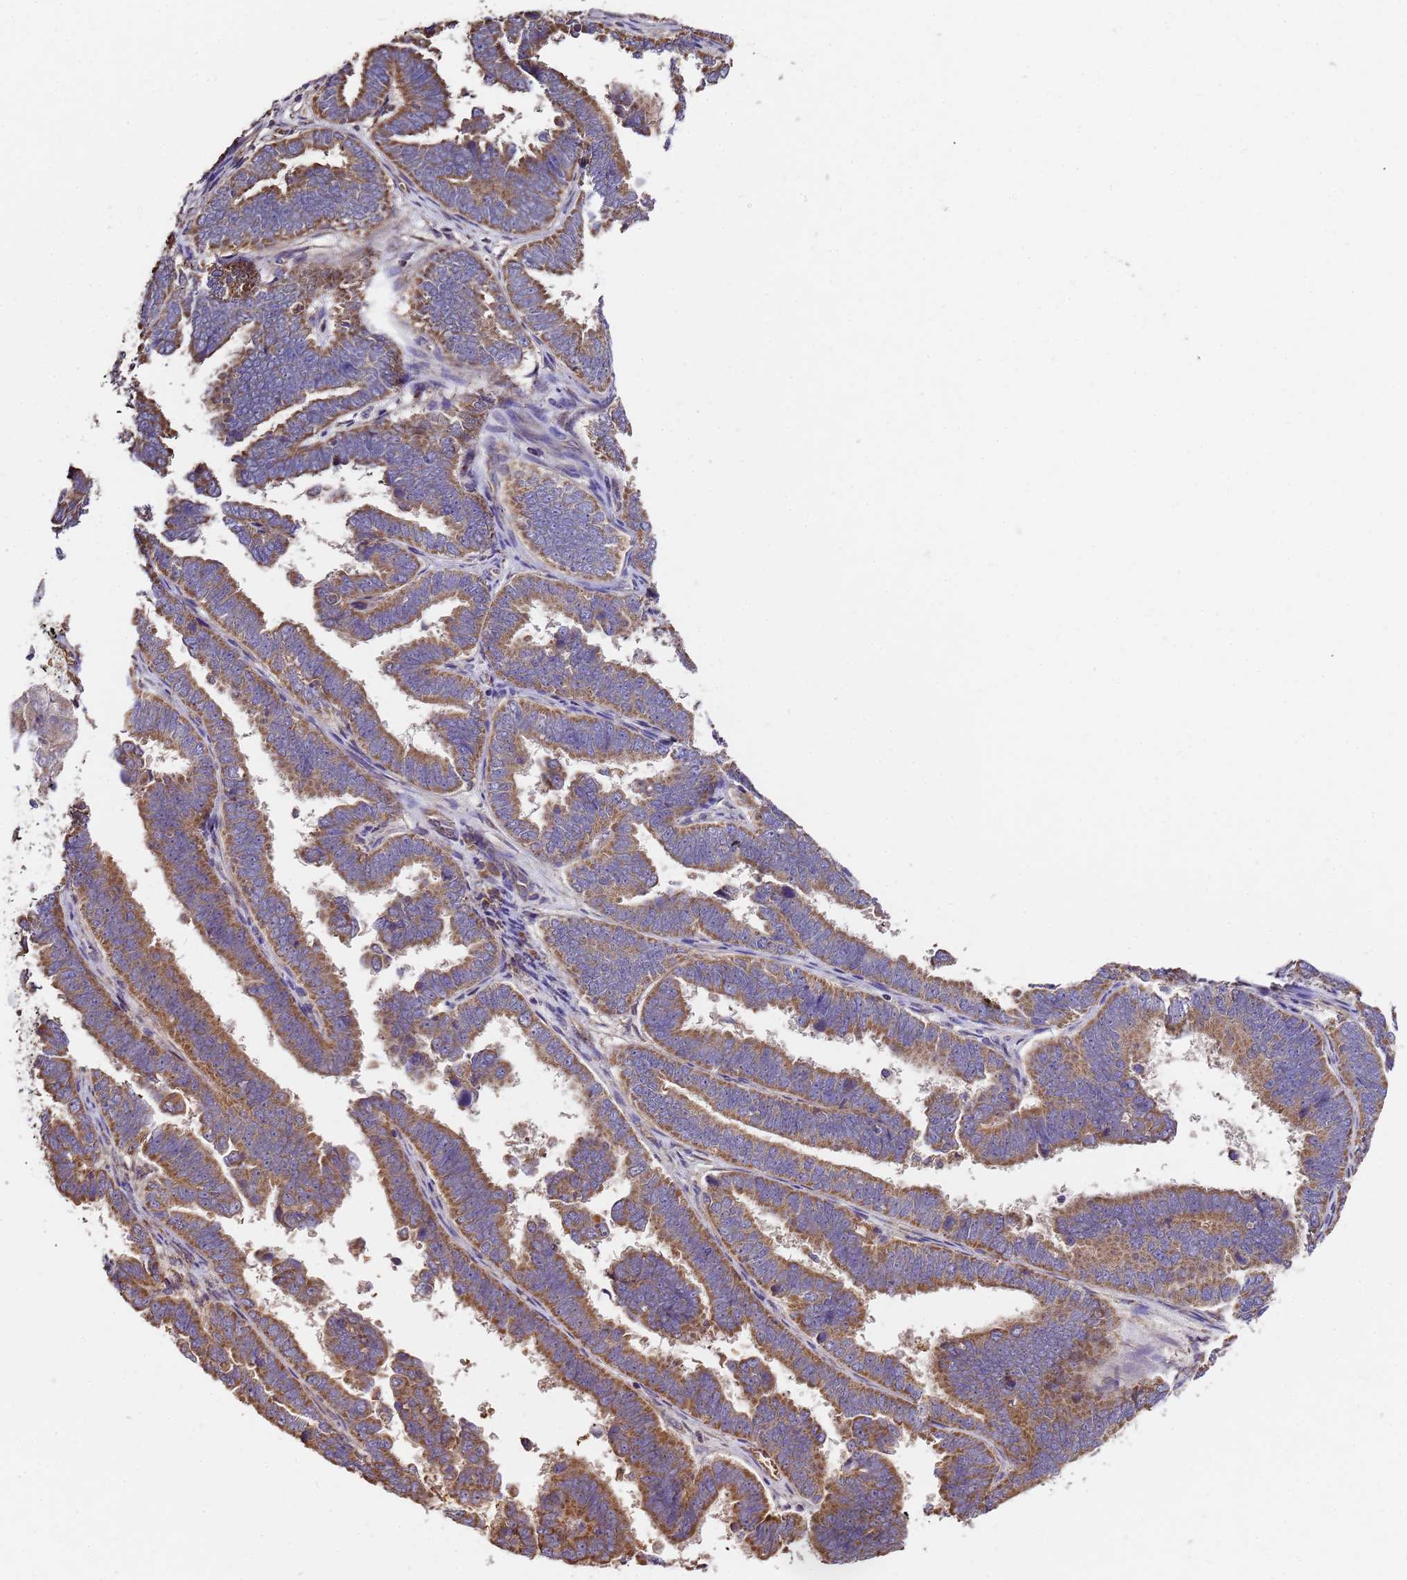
{"staining": {"intensity": "strong", "quantity": ">75%", "location": "cytoplasmic/membranous"}, "tissue": "endometrial cancer", "cell_type": "Tumor cells", "image_type": "cancer", "snomed": [{"axis": "morphology", "description": "Adenocarcinoma, NOS"}, {"axis": "topography", "description": "Endometrium"}], "caption": "High-magnification brightfield microscopy of adenocarcinoma (endometrial) stained with DAB (3,3'-diaminobenzidine) (brown) and counterstained with hematoxylin (blue). tumor cells exhibit strong cytoplasmic/membranous positivity is seen in about>75% of cells.", "gene": "LRRIQ1", "patient": {"sex": "female", "age": 75}}